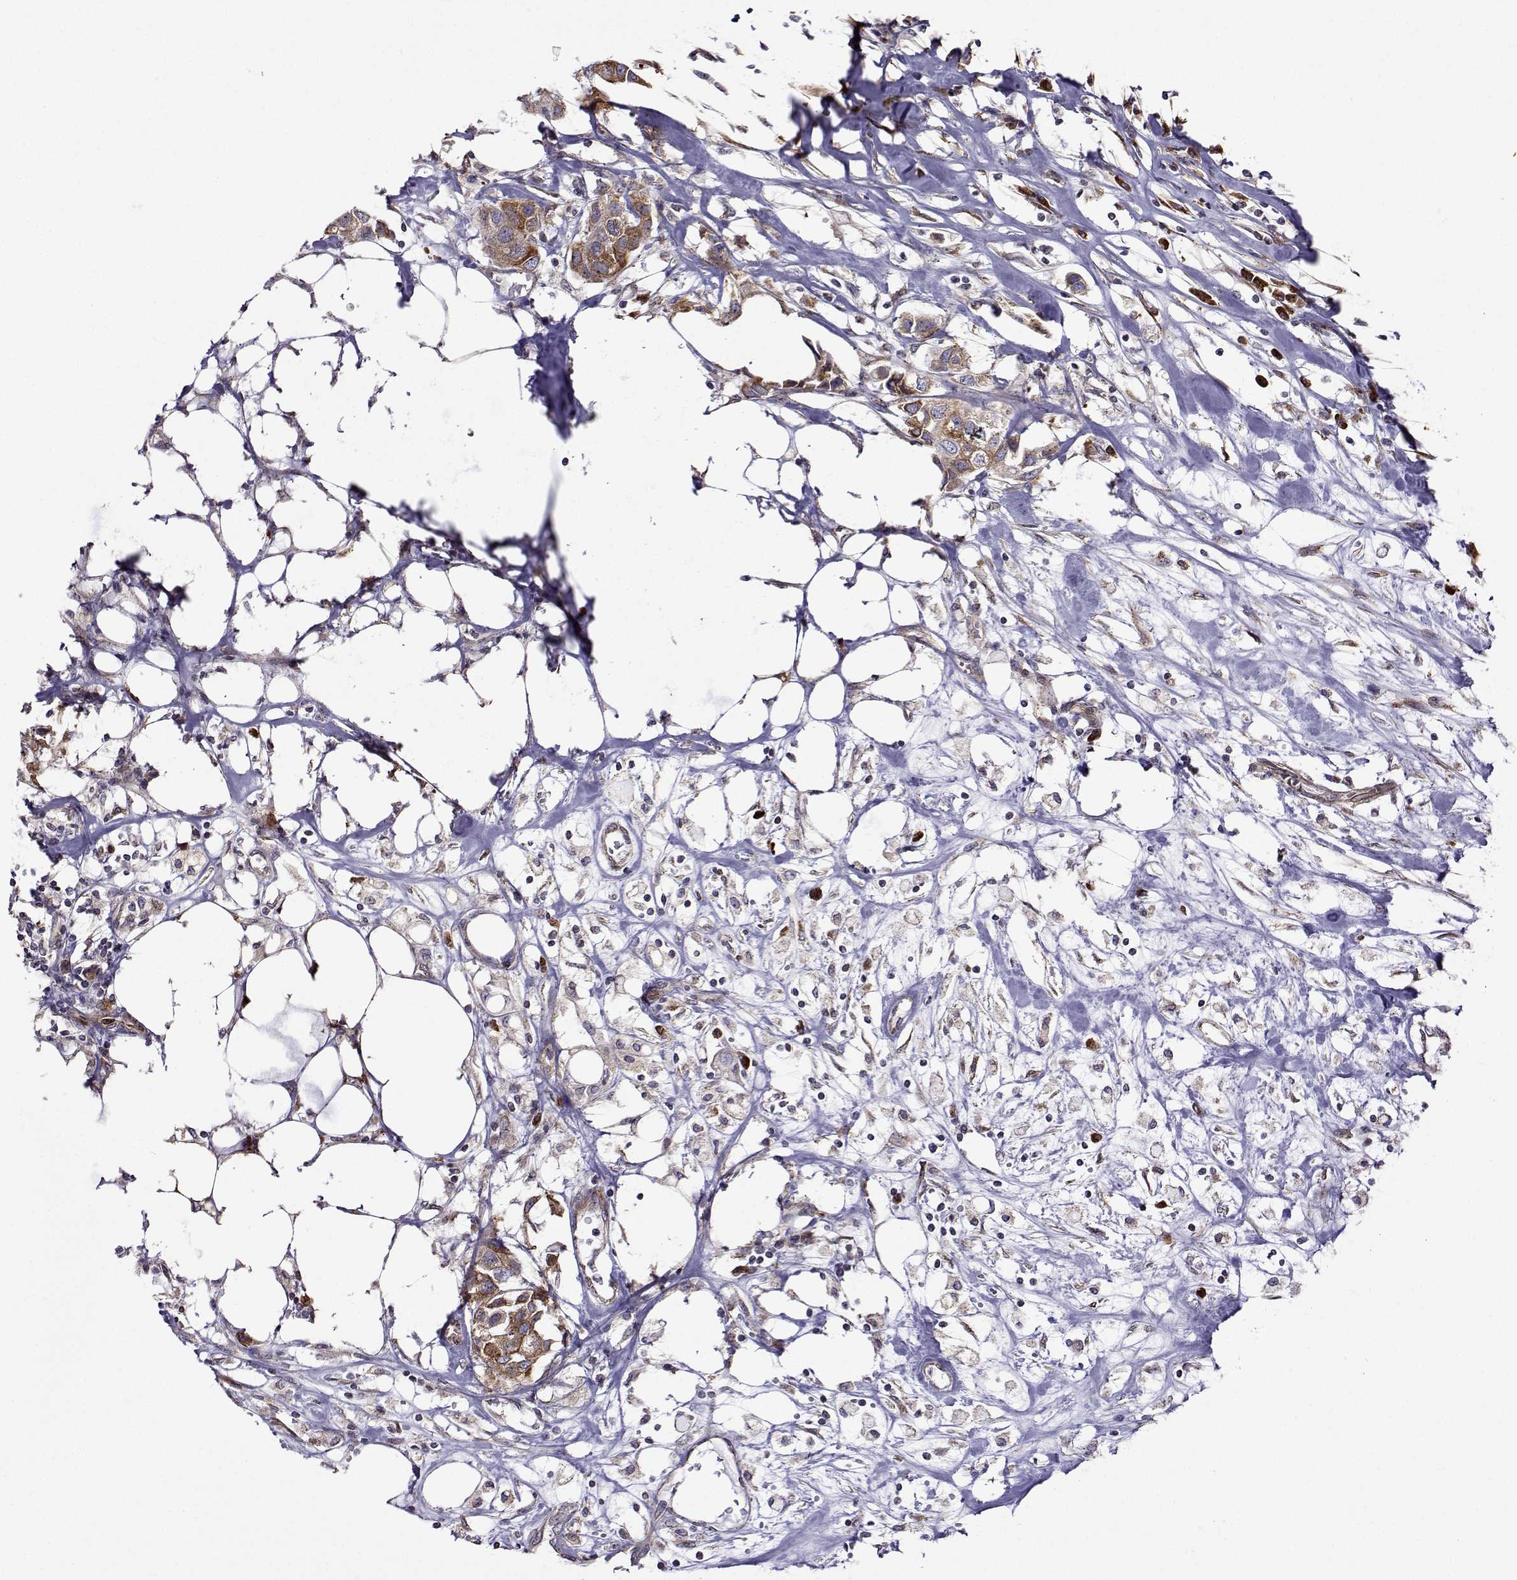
{"staining": {"intensity": "moderate", "quantity": "25%-75%", "location": "cytoplasmic/membranous"}, "tissue": "breast cancer", "cell_type": "Tumor cells", "image_type": "cancer", "snomed": [{"axis": "morphology", "description": "Duct carcinoma"}, {"axis": "topography", "description": "Breast"}], "caption": "Breast cancer (invasive ductal carcinoma) stained with DAB IHC displays medium levels of moderate cytoplasmic/membranous positivity in about 25%-75% of tumor cells.", "gene": "PGRMC2", "patient": {"sex": "female", "age": 80}}